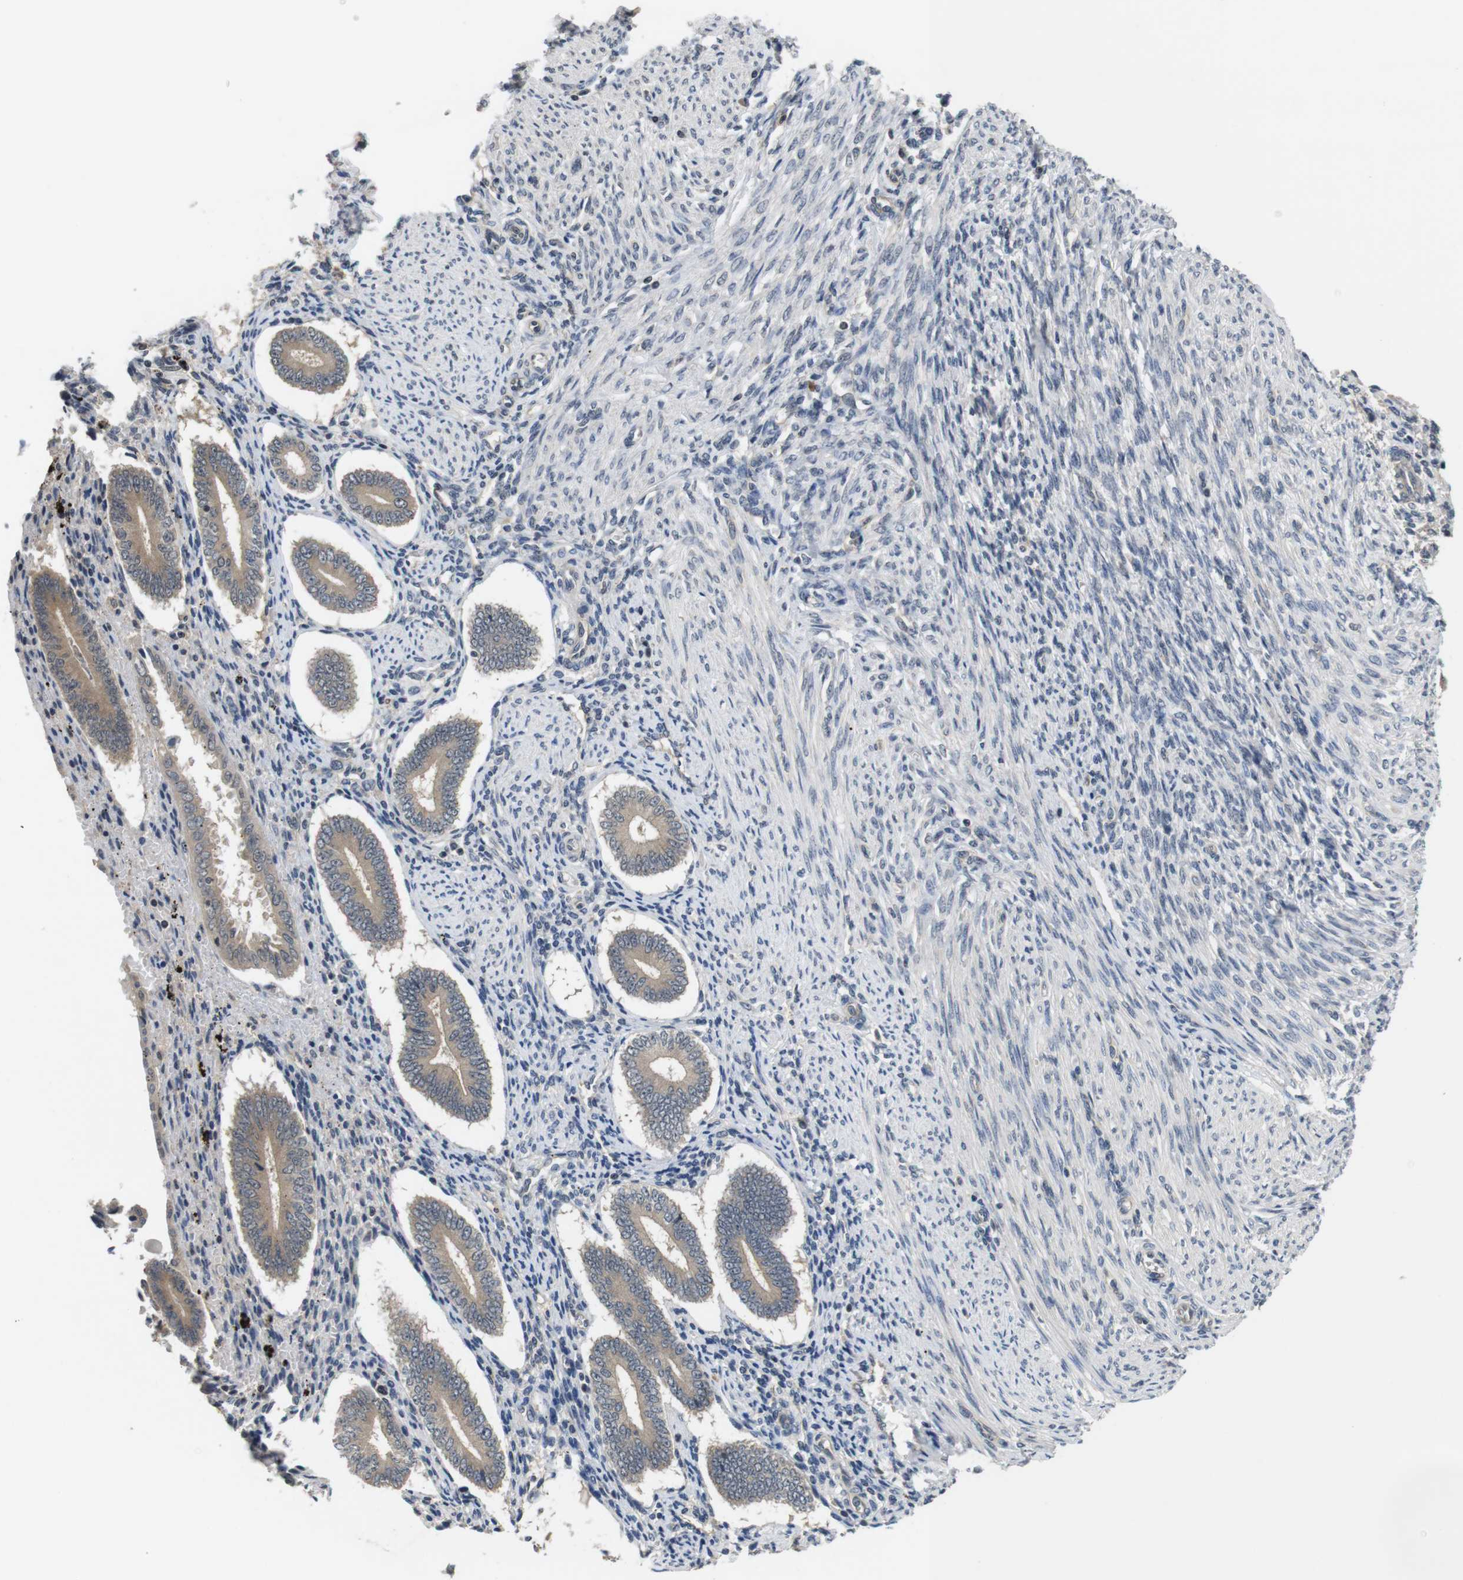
{"staining": {"intensity": "weak", "quantity": "<25%", "location": "nuclear"}, "tissue": "endometrium", "cell_type": "Cells in endometrial stroma", "image_type": "normal", "snomed": [{"axis": "morphology", "description": "Normal tissue, NOS"}, {"axis": "topography", "description": "Endometrium"}], "caption": "Immunohistochemistry (IHC) of benign endometrium reveals no expression in cells in endometrial stroma. The staining is performed using DAB brown chromogen with nuclei counter-stained in using hematoxylin.", "gene": "FADD", "patient": {"sex": "female", "age": 42}}